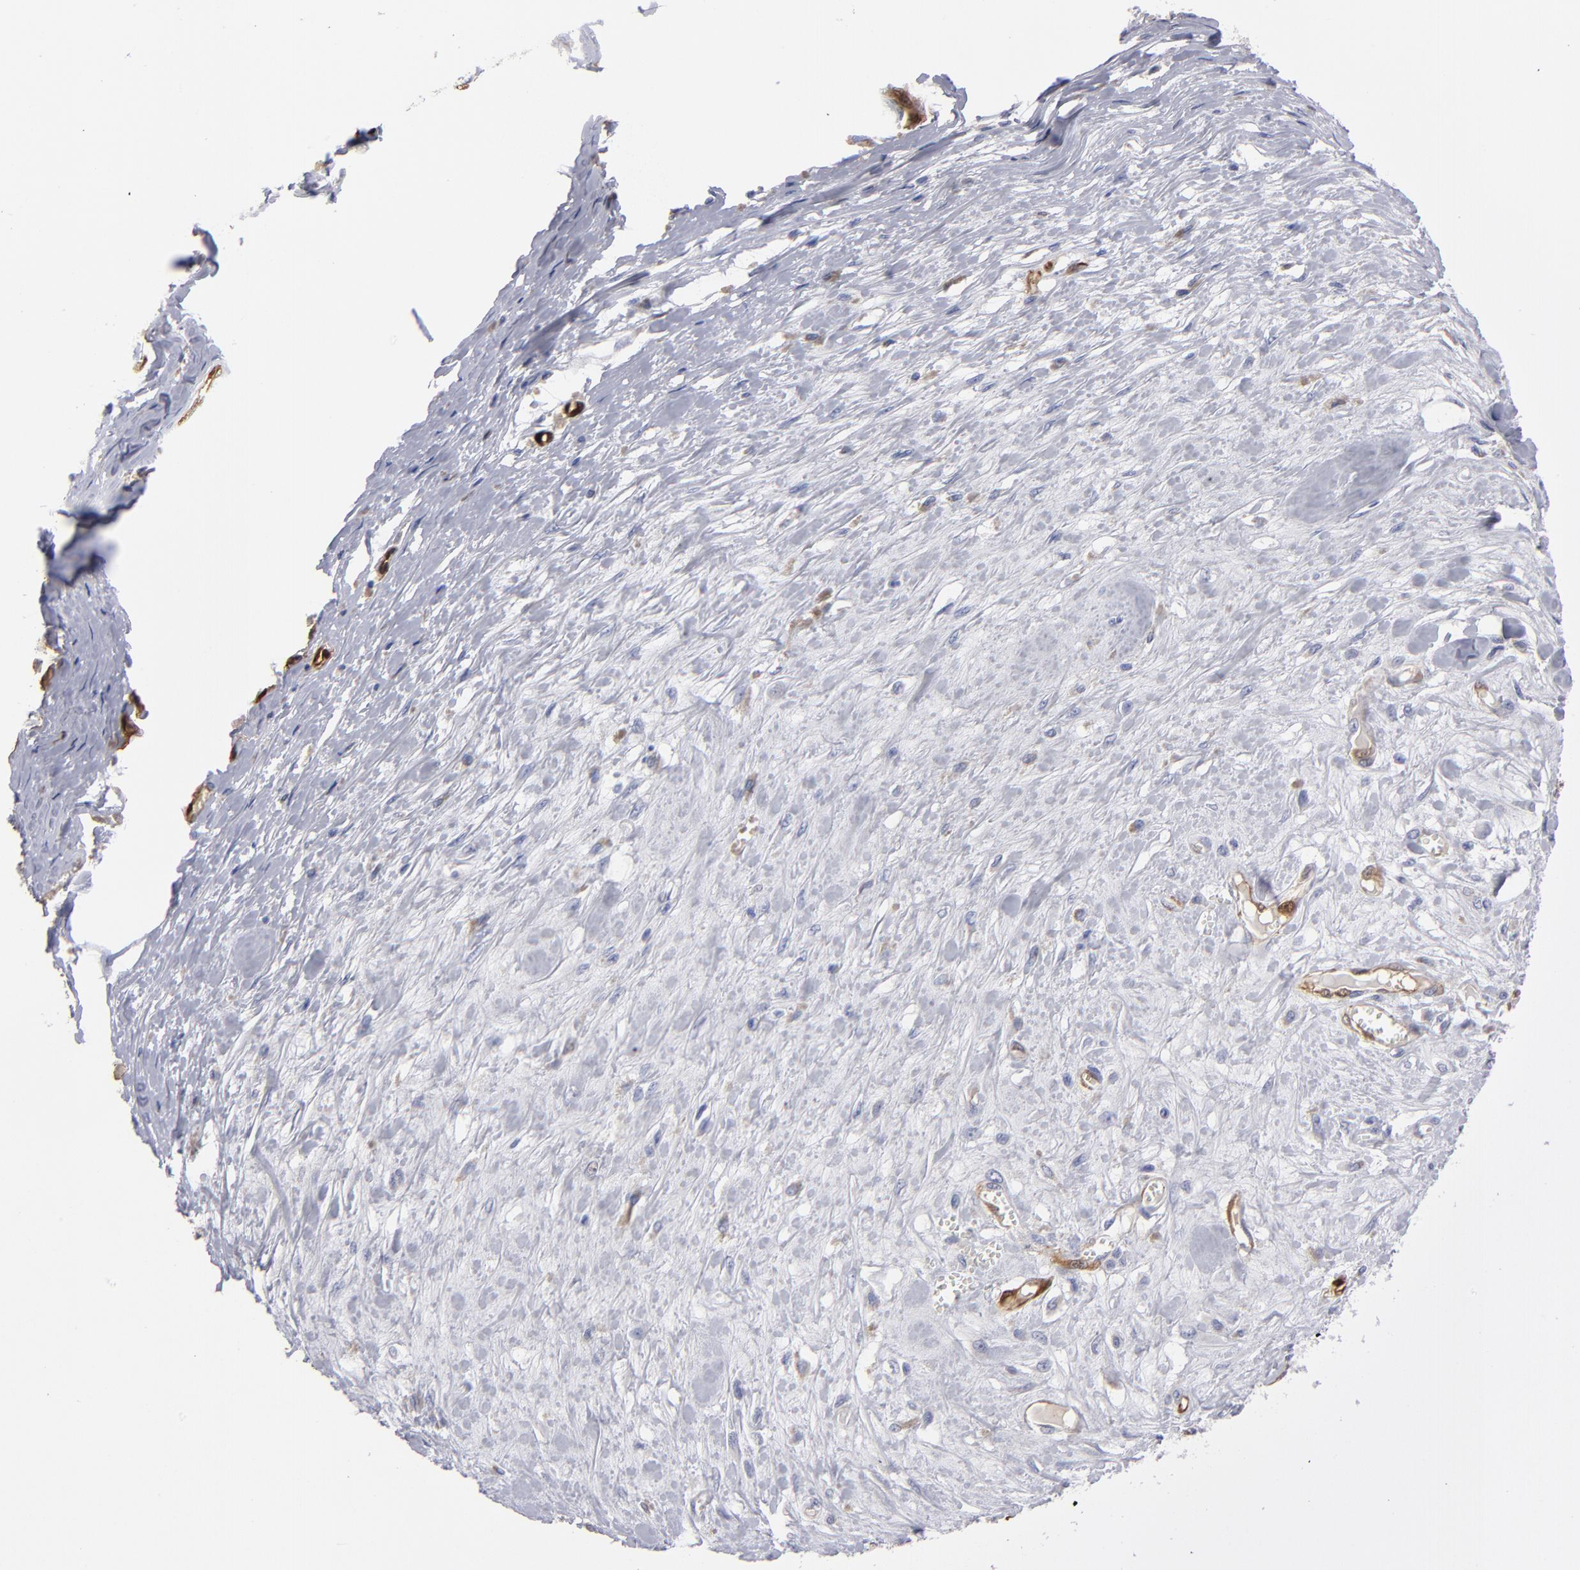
{"staining": {"intensity": "negative", "quantity": "none", "location": "none"}, "tissue": "melanoma", "cell_type": "Tumor cells", "image_type": "cancer", "snomed": [{"axis": "morphology", "description": "Malignant melanoma, Metastatic site"}, {"axis": "topography", "description": "Lymph node"}], "caption": "Immunohistochemical staining of melanoma exhibits no significant positivity in tumor cells.", "gene": "FABP4", "patient": {"sex": "male", "age": 59}}